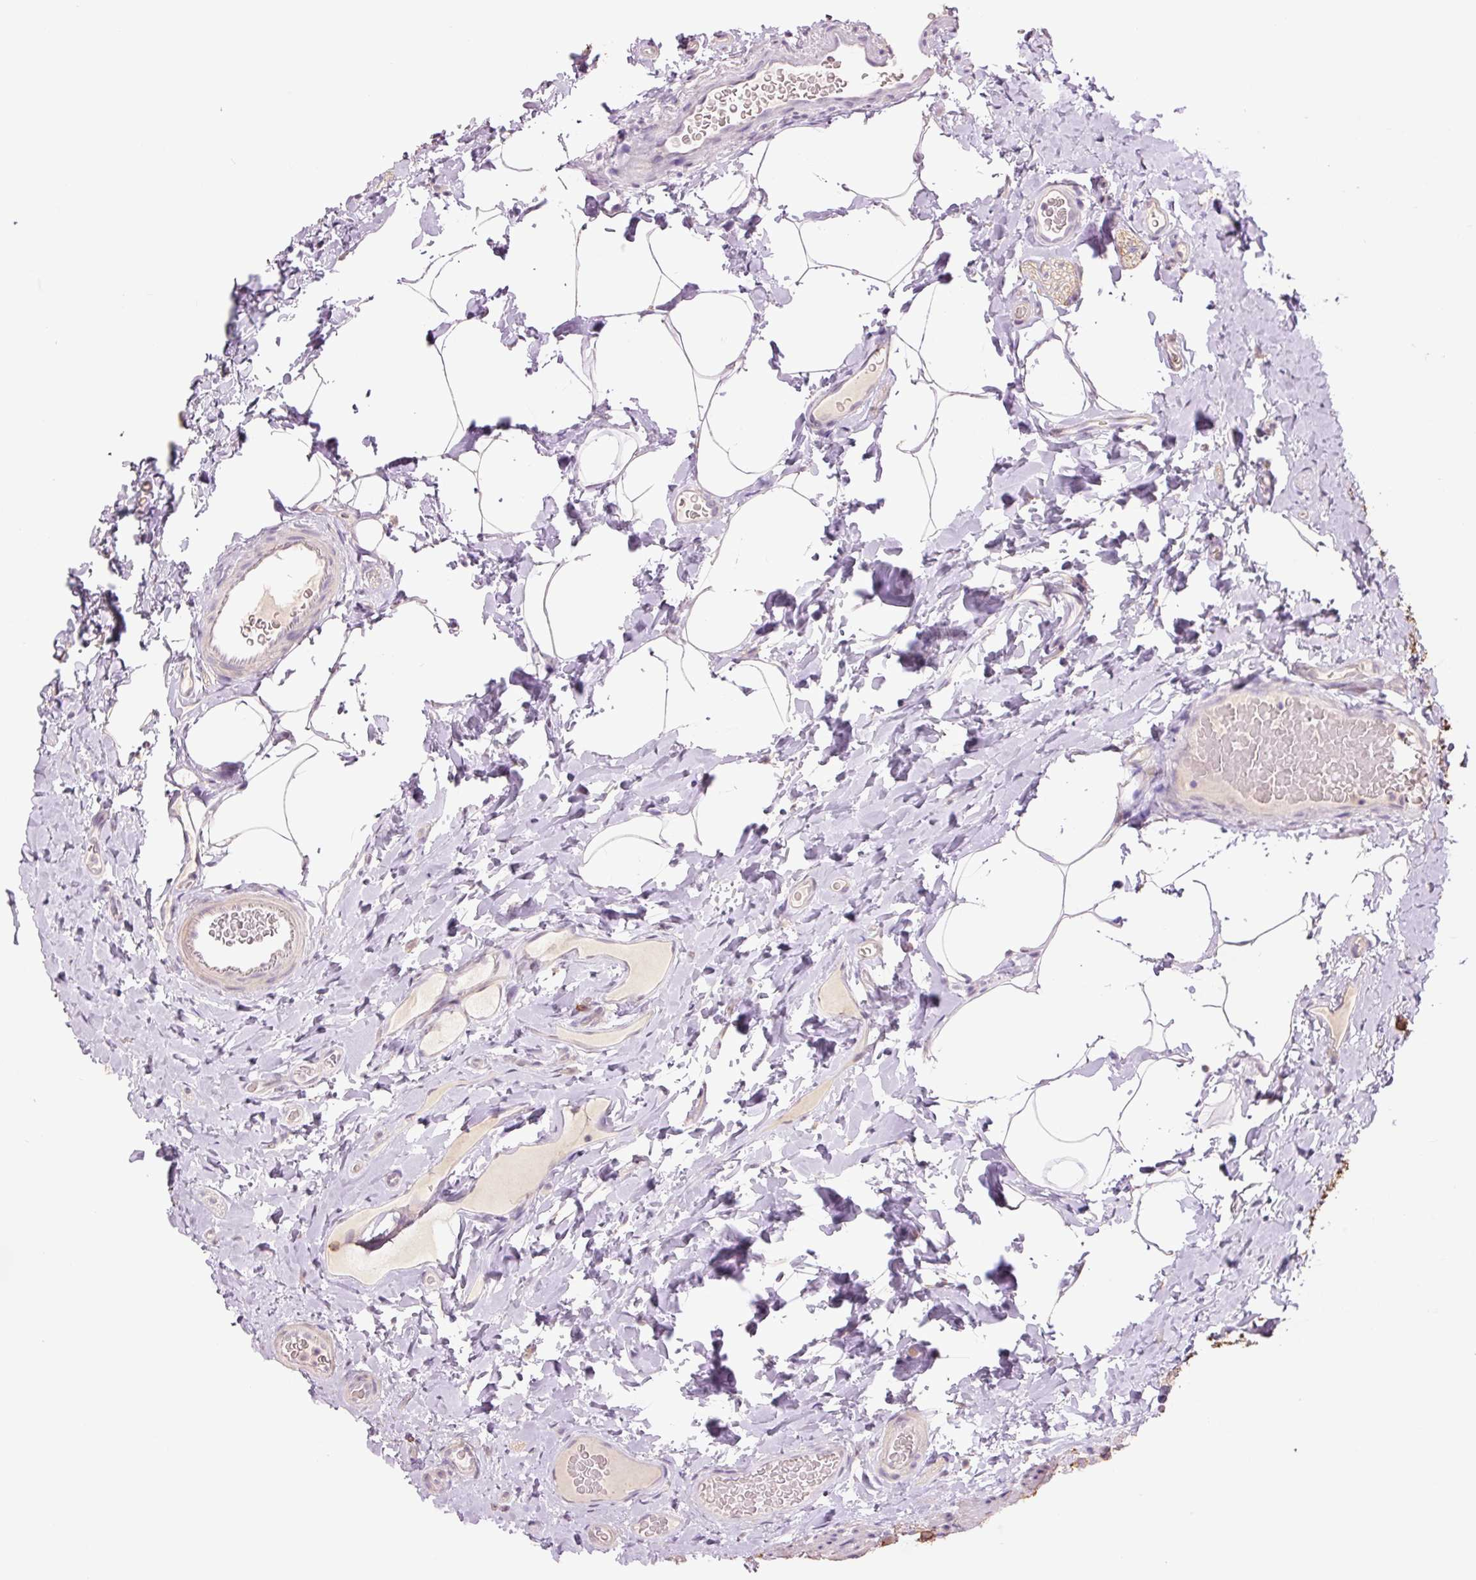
{"staining": {"intensity": "negative", "quantity": "none", "location": "none"}, "tissue": "colon", "cell_type": "Endothelial cells", "image_type": "normal", "snomed": [{"axis": "morphology", "description": "Normal tissue, NOS"}, {"axis": "topography", "description": "Colon"}], "caption": "This photomicrograph is of benign colon stained with immunohistochemistry (IHC) to label a protein in brown with the nuclei are counter-stained blue. There is no expression in endothelial cells.", "gene": "SLC1A4", "patient": {"sex": "male", "age": 46}}